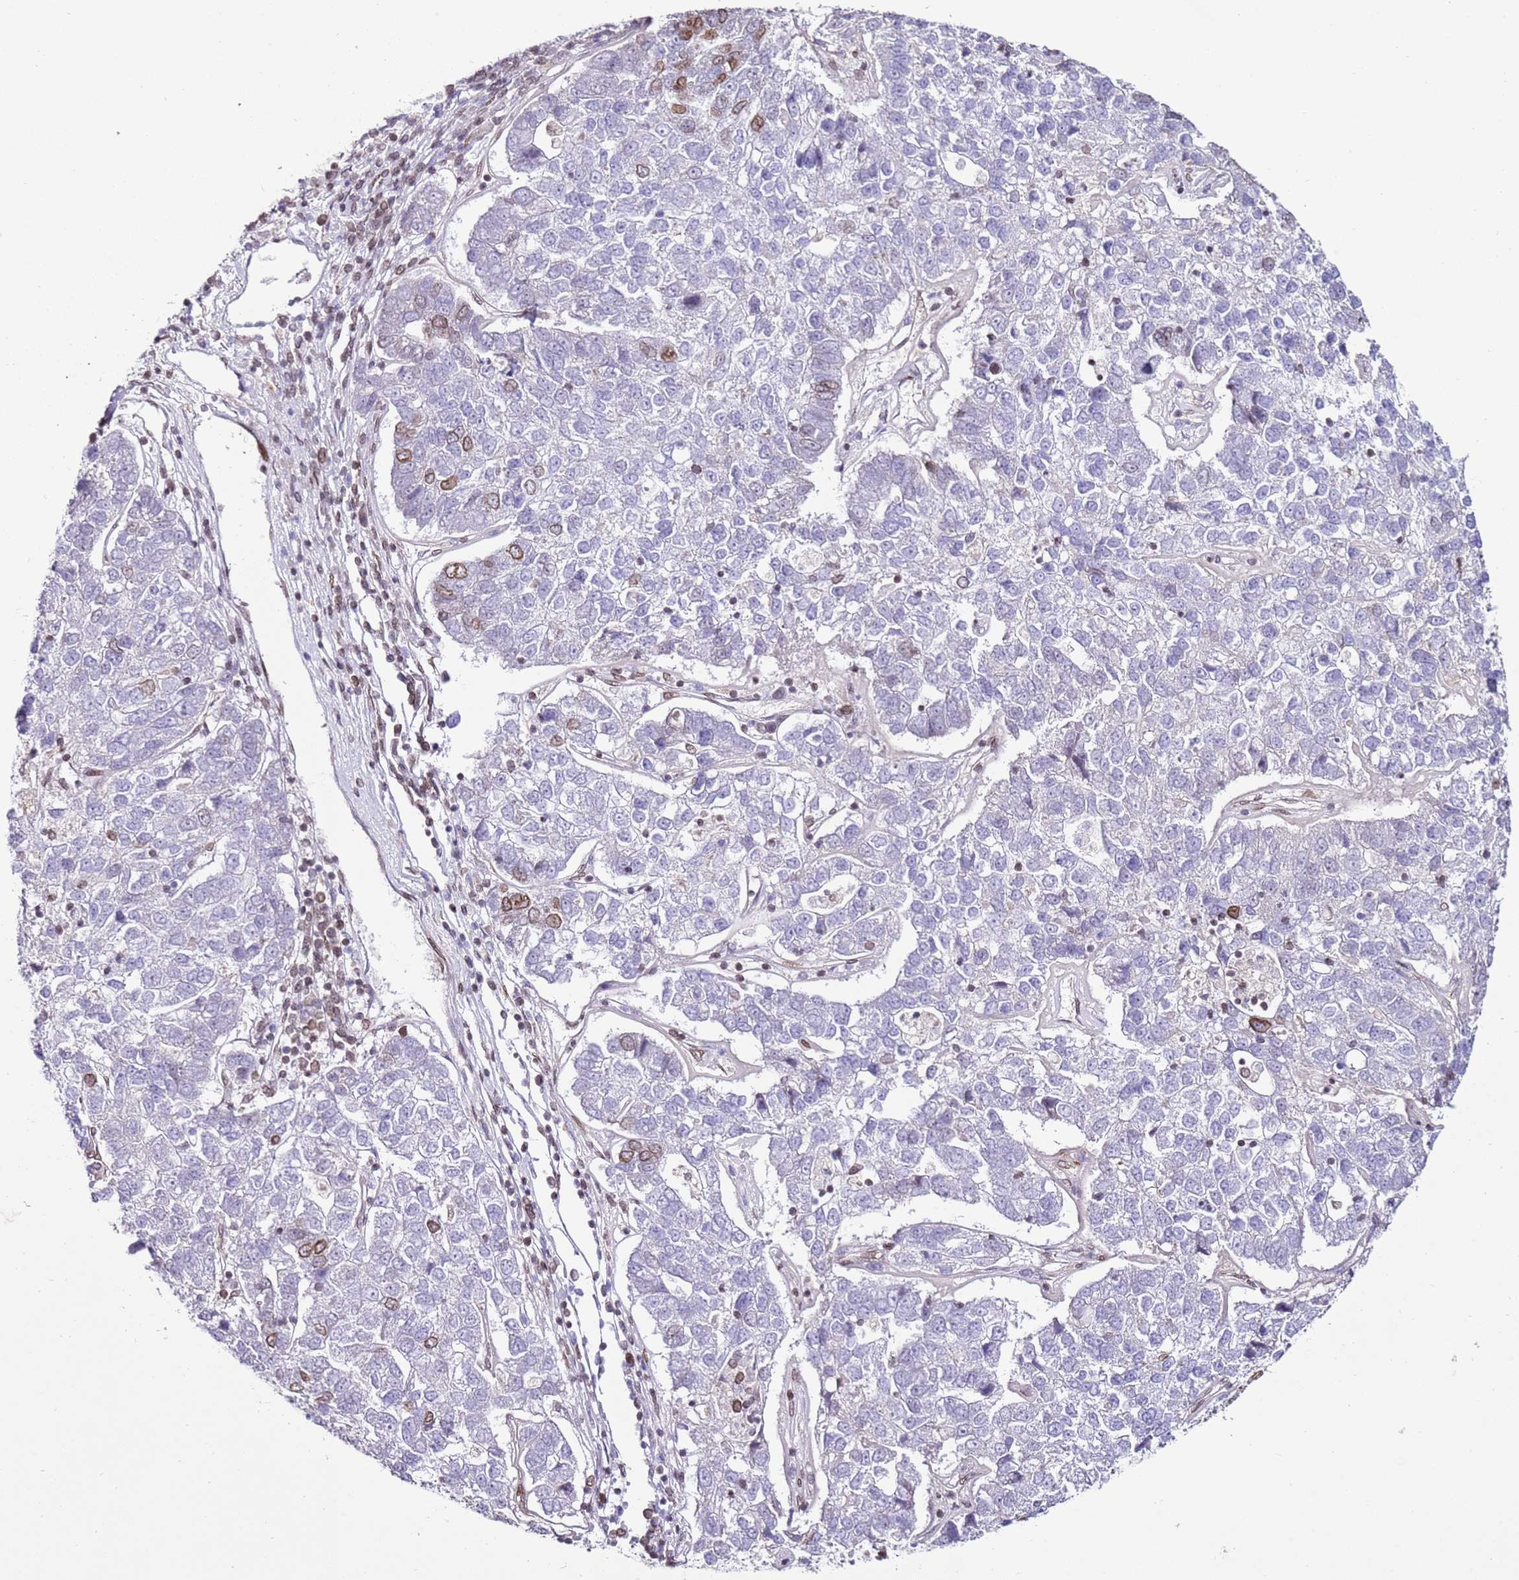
{"staining": {"intensity": "moderate", "quantity": "<25%", "location": "cytoplasmic/membranous,nuclear"}, "tissue": "pancreatic cancer", "cell_type": "Tumor cells", "image_type": "cancer", "snomed": [{"axis": "morphology", "description": "Adenocarcinoma, NOS"}, {"axis": "topography", "description": "Pancreas"}], "caption": "A photomicrograph showing moderate cytoplasmic/membranous and nuclear expression in about <25% of tumor cells in pancreatic adenocarcinoma, as visualized by brown immunohistochemical staining.", "gene": "POU6F1", "patient": {"sex": "female", "age": 61}}